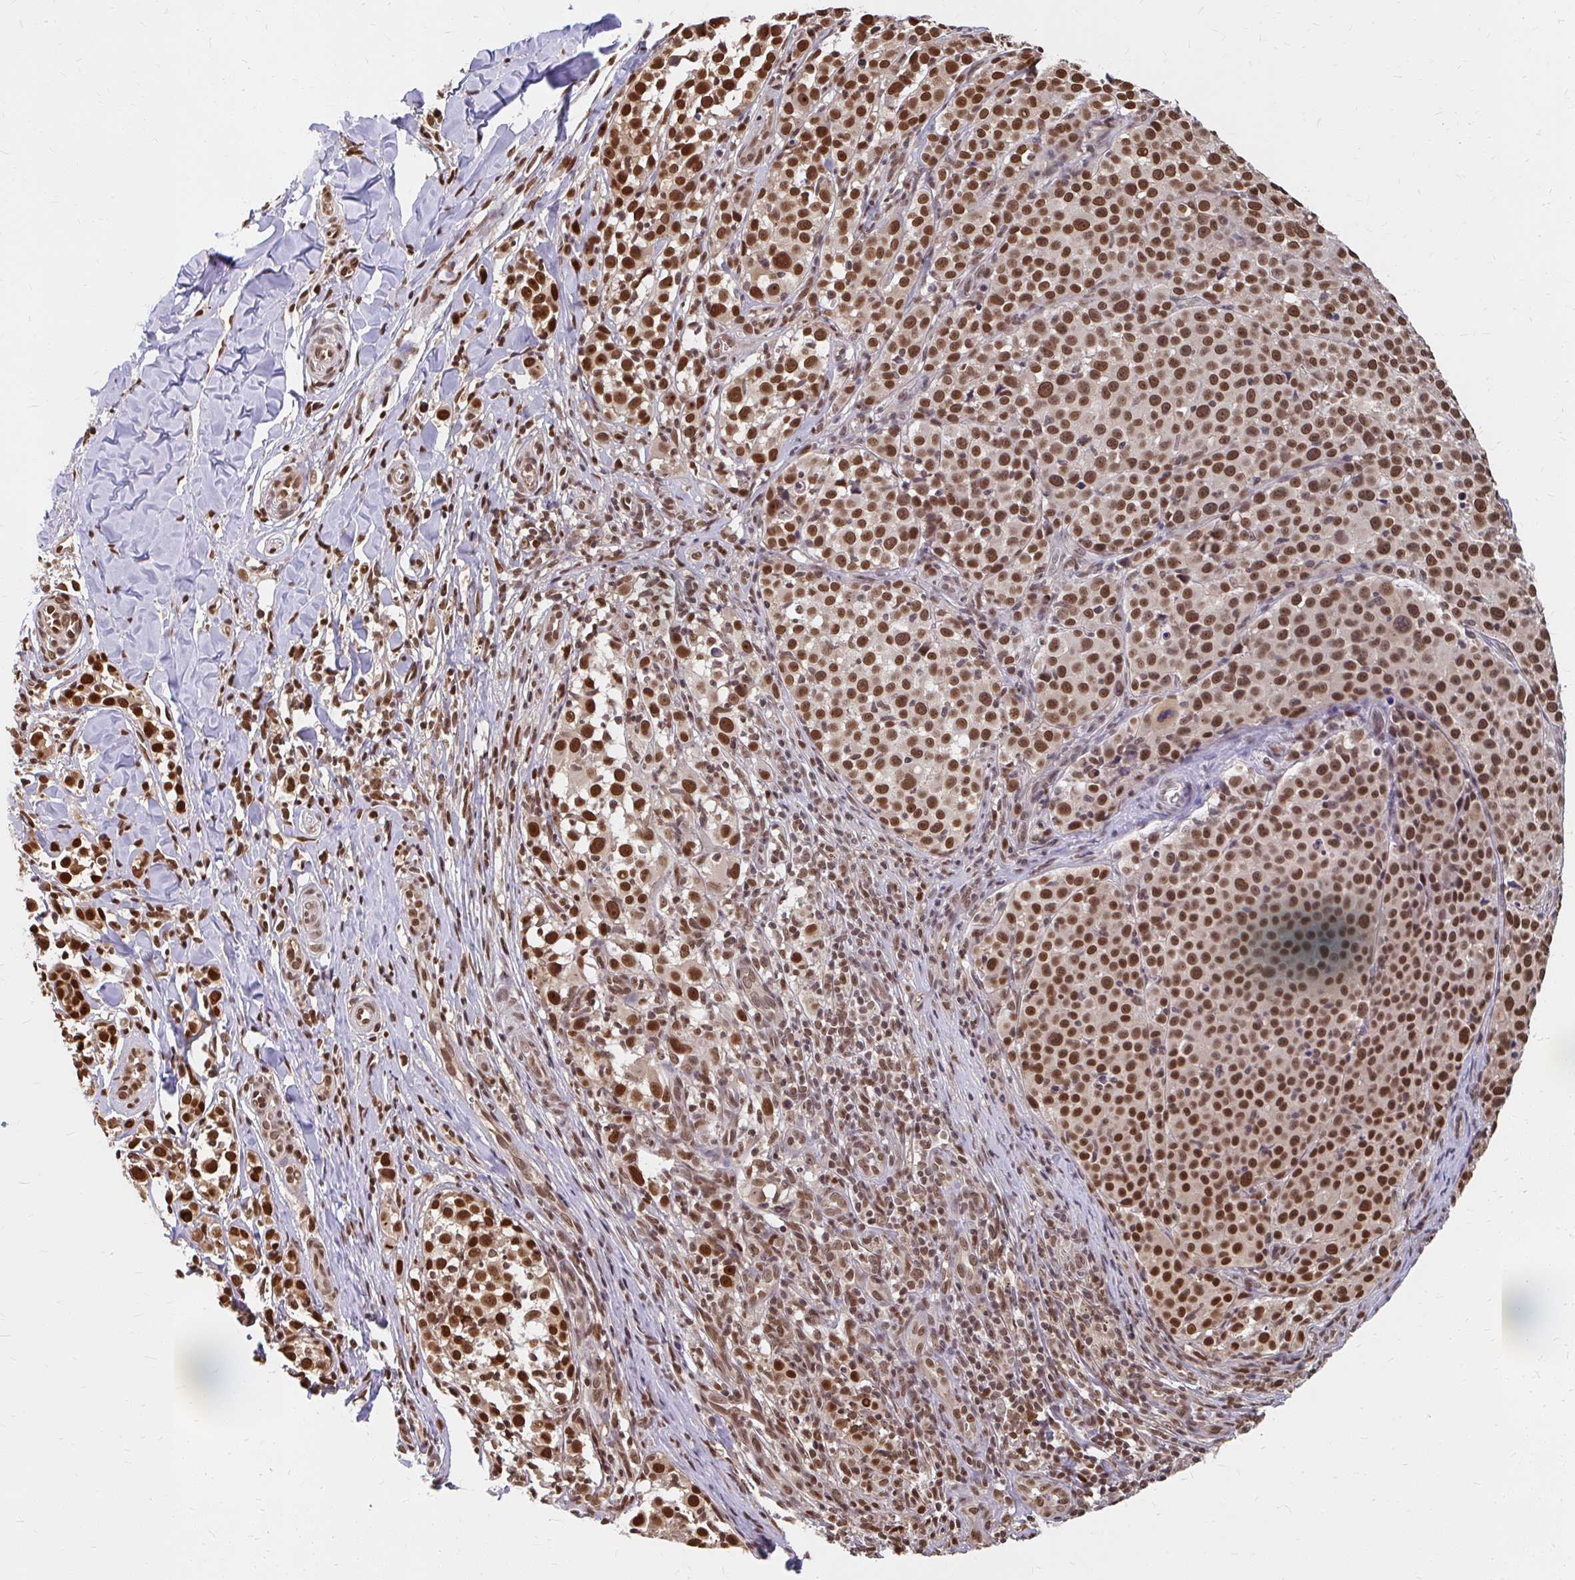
{"staining": {"intensity": "moderate", "quantity": ">75%", "location": "cytoplasmic/membranous,nuclear"}, "tissue": "melanoma", "cell_type": "Tumor cells", "image_type": "cancer", "snomed": [{"axis": "morphology", "description": "Malignant melanoma, NOS"}, {"axis": "topography", "description": "Skin"}], "caption": "Immunohistochemistry photomicrograph of human malignant melanoma stained for a protein (brown), which exhibits medium levels of moderate cytoplasmic/membranous and nuclear positivity in about >75% of tumor cells.", "gene": "XPO1", "patient": {"sex": "female", "age": 35}}